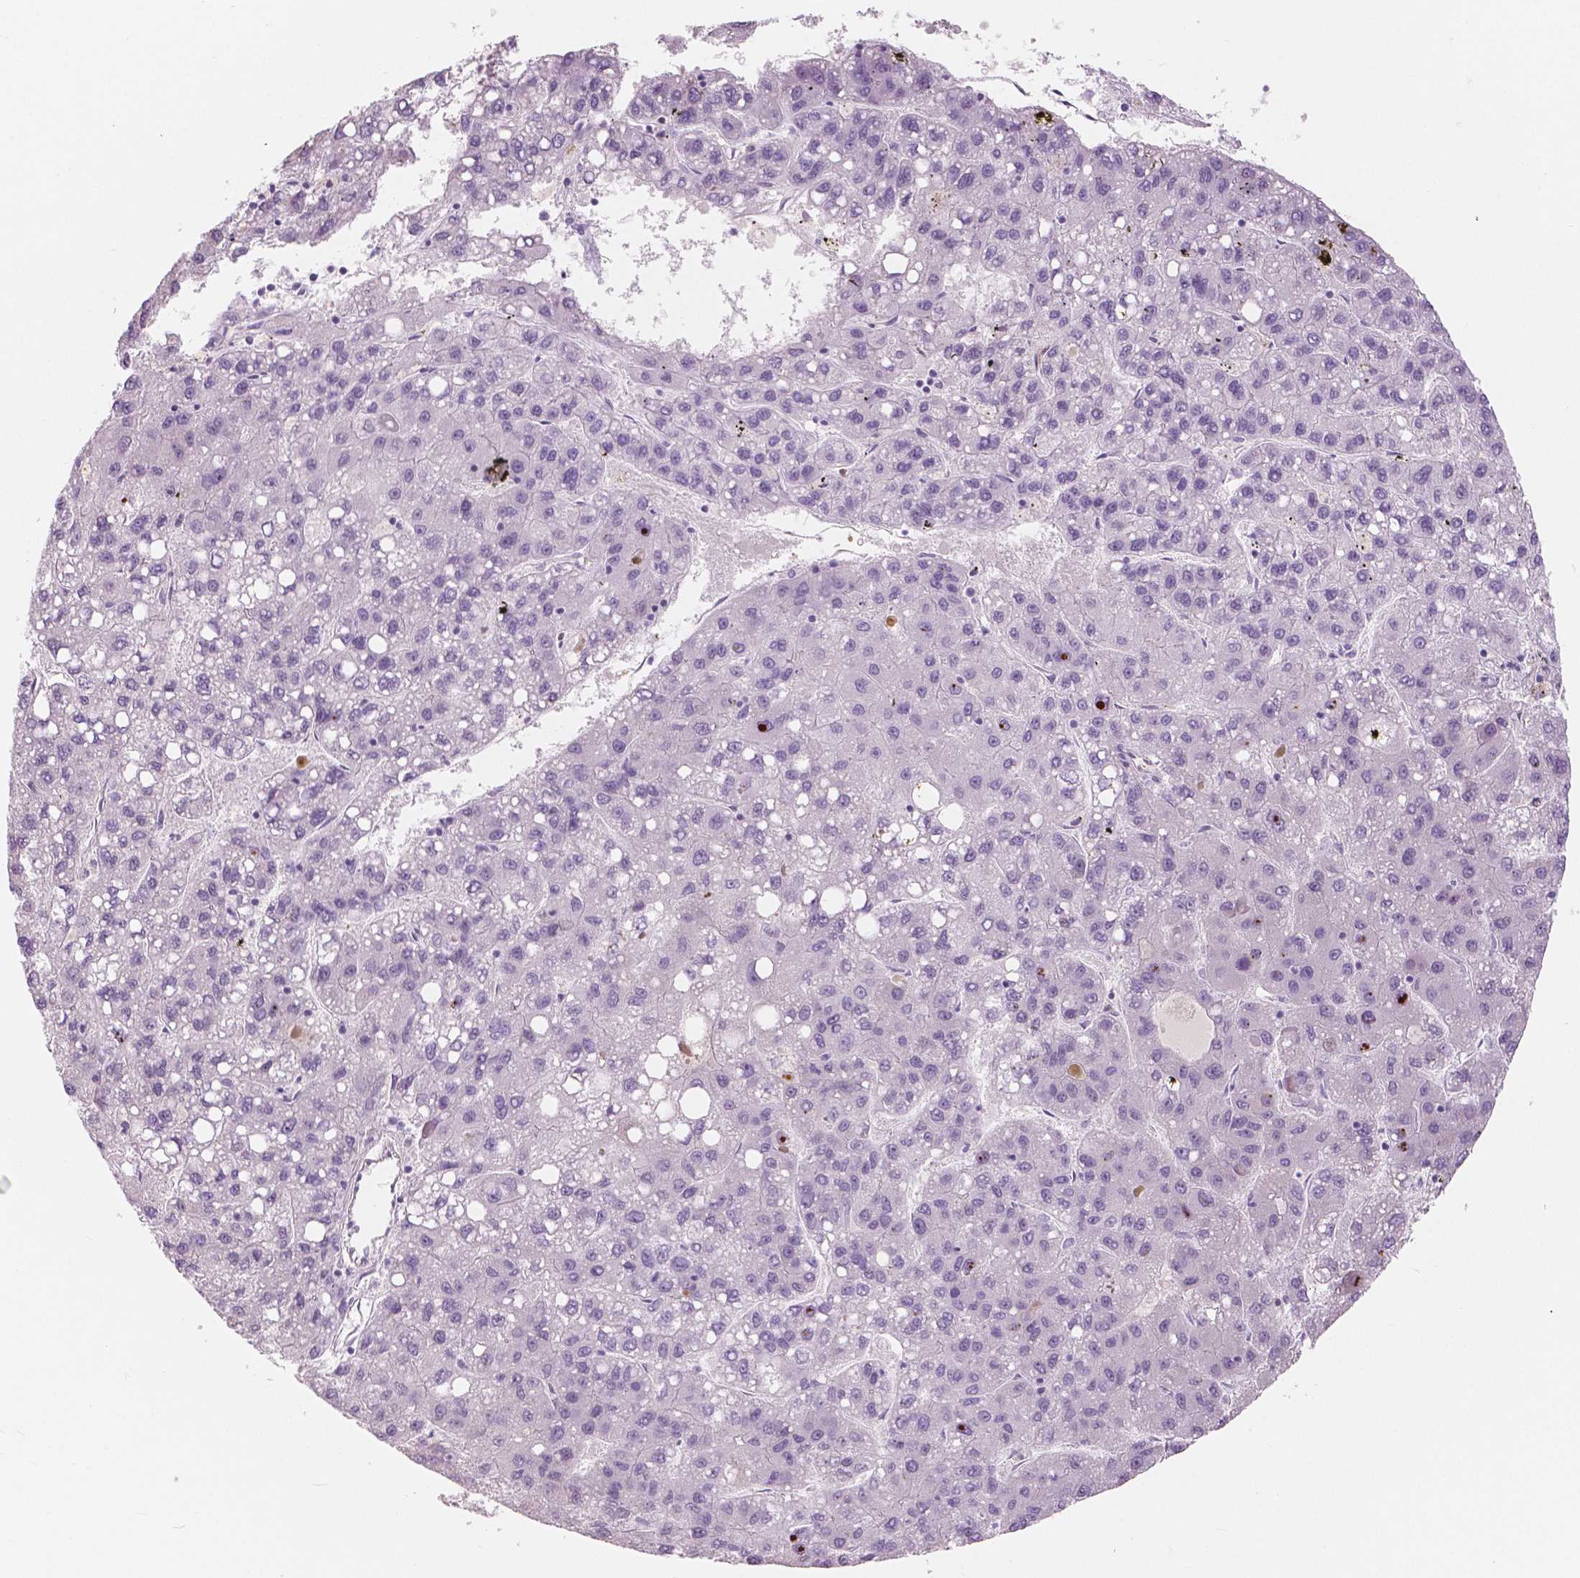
{"staining": {"intensity": "negative", "quantity": "none", "location": "none"}, "tissue": "liver cancer", "cell_type": "Tumor cells", "image_type": "cancer", "snomed": [{"axis": "morphology", "description": "Carcinoma, Hepatocellular, NOS"}, {"axis": "topography", "description": "Liver"}], "caption": "Tumor cells show no significant protein expression in liver cancer (hepatocellular carcinoma).", "gene": "CXCR2", "patient": {"sex": "female", "age": 82}}